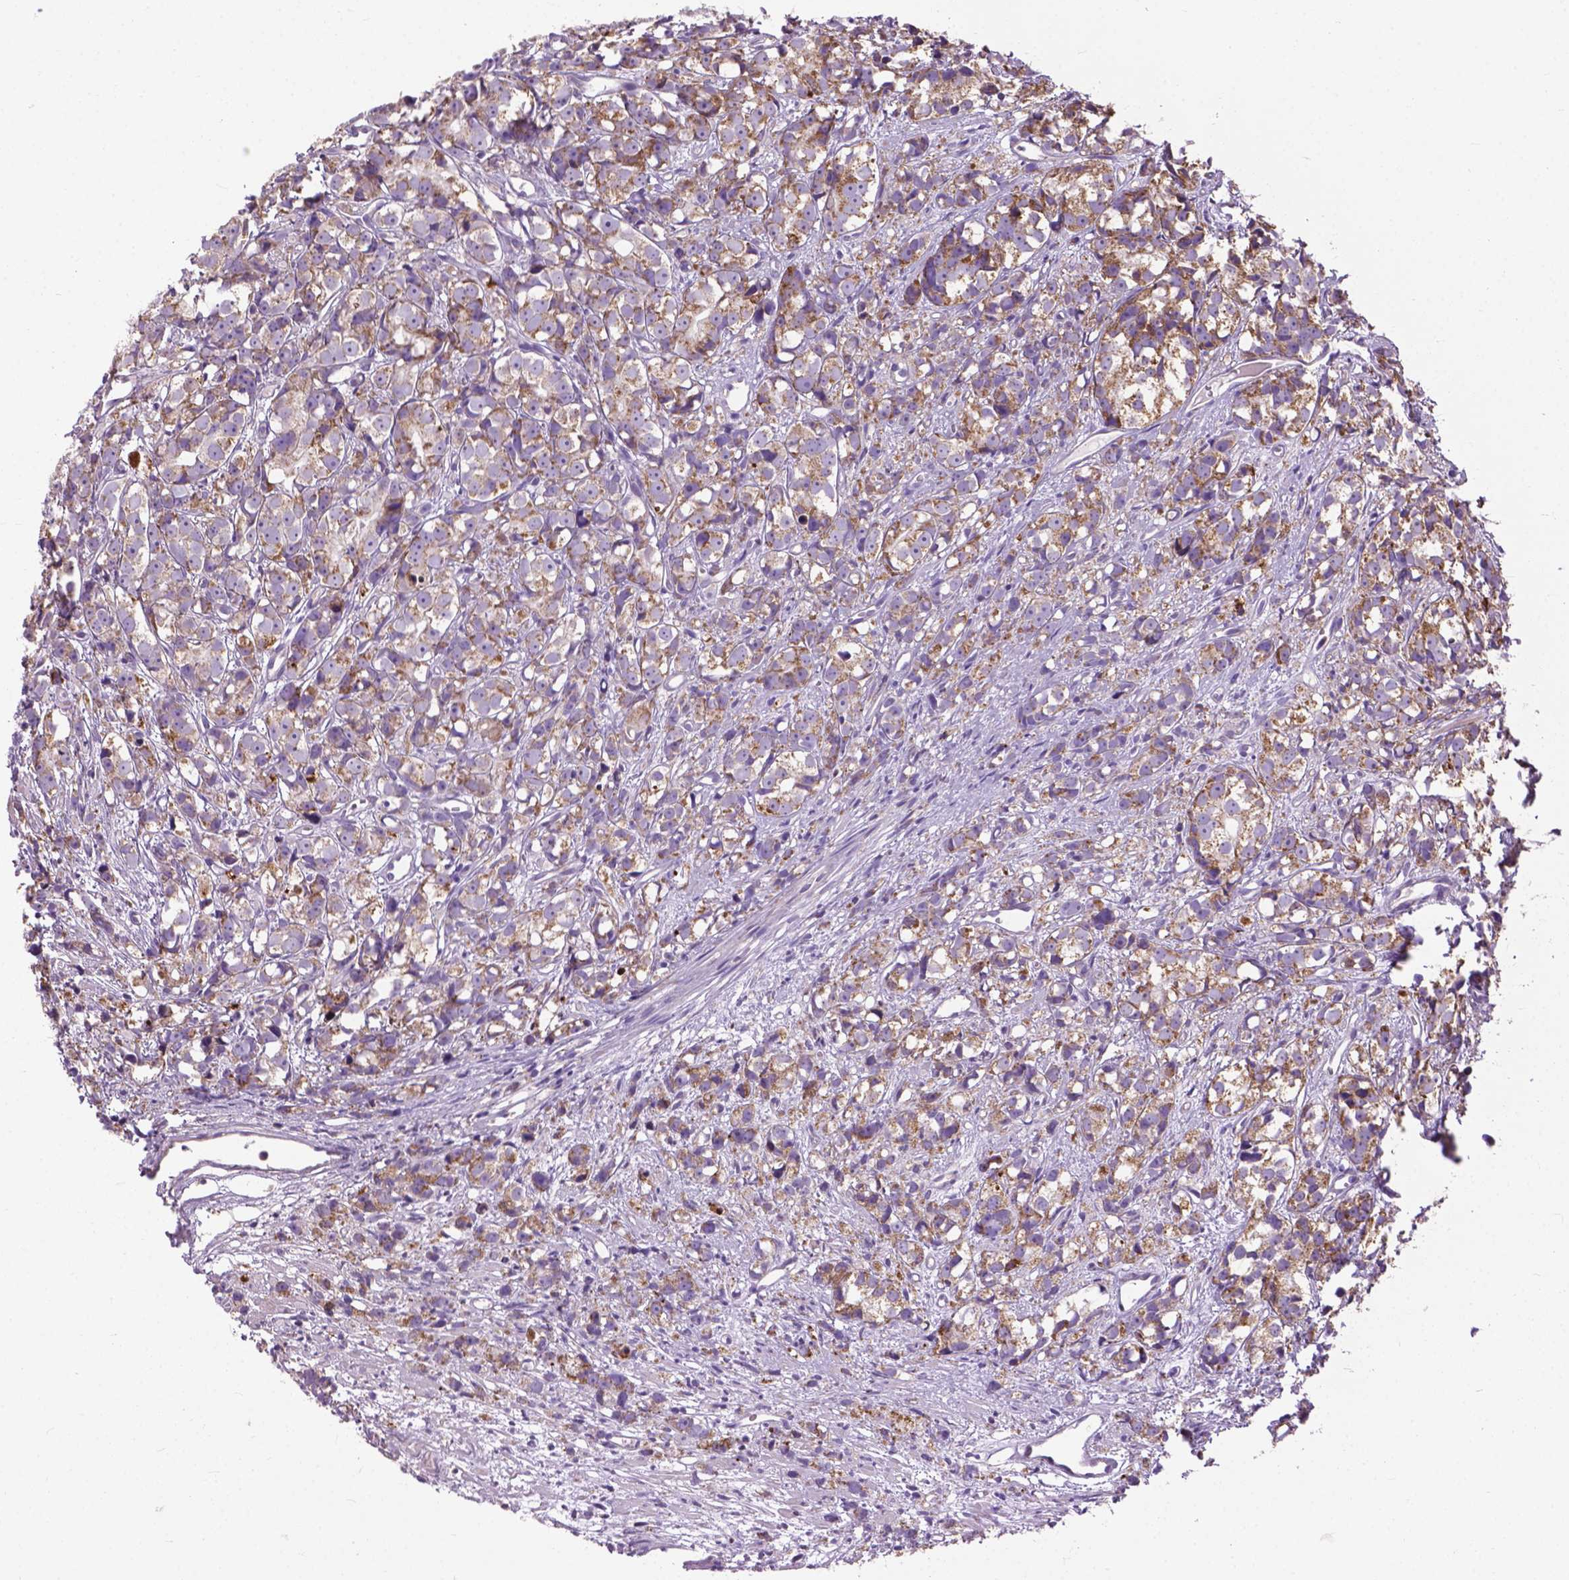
{"staining": {"intensity": "moderate", "quantity": ">75%", "location": "cytoplasmic/membranous"}, "tissue": "prostate cancer", "cell_type": "Tumor cells", "image_type": "cancer", "snomed": [{"axis": "morphology", "description": "Adenocarcinoma, High grade"}, {"axis": "topography", "description": "Prostate"}], "caption": "A micrograph of human prostate adenocarcinoma (high-grade) stained for a protein reveals moderate cytoplasmic/membranous brown staining in tumor cells.", "gene": "VDAC1", "patient": {"sex": "male", "age": 77}}